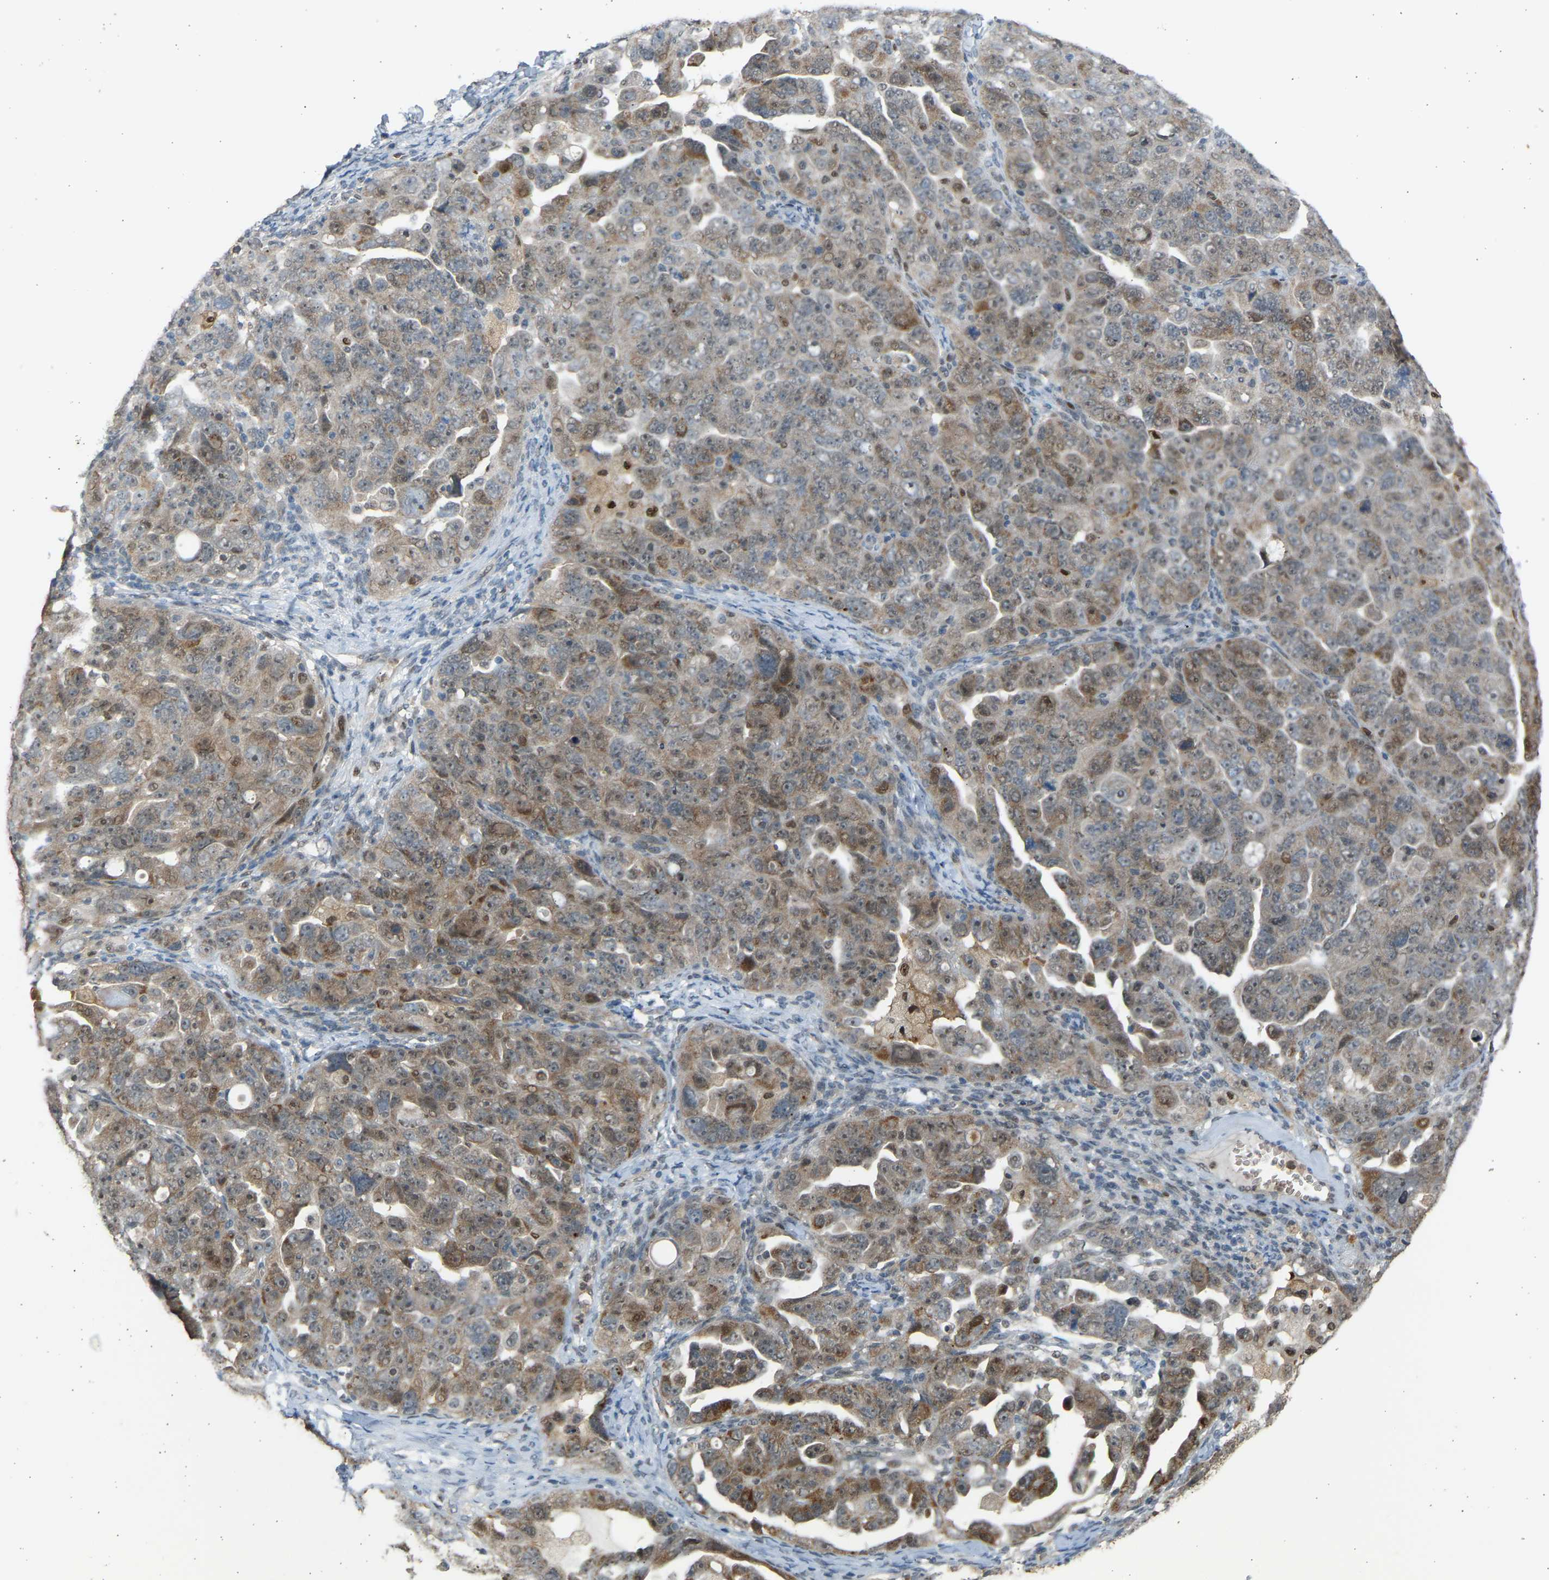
{"staining": {"intensity": "weak", "quantity": ">75%", "location": "cytoplasmic/membranous,nuclear"}, "tissue": "ovarian cancer", "cell_type": "Tumor cells", "image_type": "cancer", "snomed": [{"axis": "morphology", "description": "Cystadenocarcinoma, serous, NOS"}, {"axis": "topography", "description": "Ovary"}], "caption": "This image reveals ovarian cancer stained with immunohistochemistry to label a protein in brown. The cytoplasmic/membranous and nuclear of tumor cells show weak positivity for the protein. Nuclei are counter-stained blue.", "gene": "BIRC2", "patient": {"sex": "female", "age": 66}}